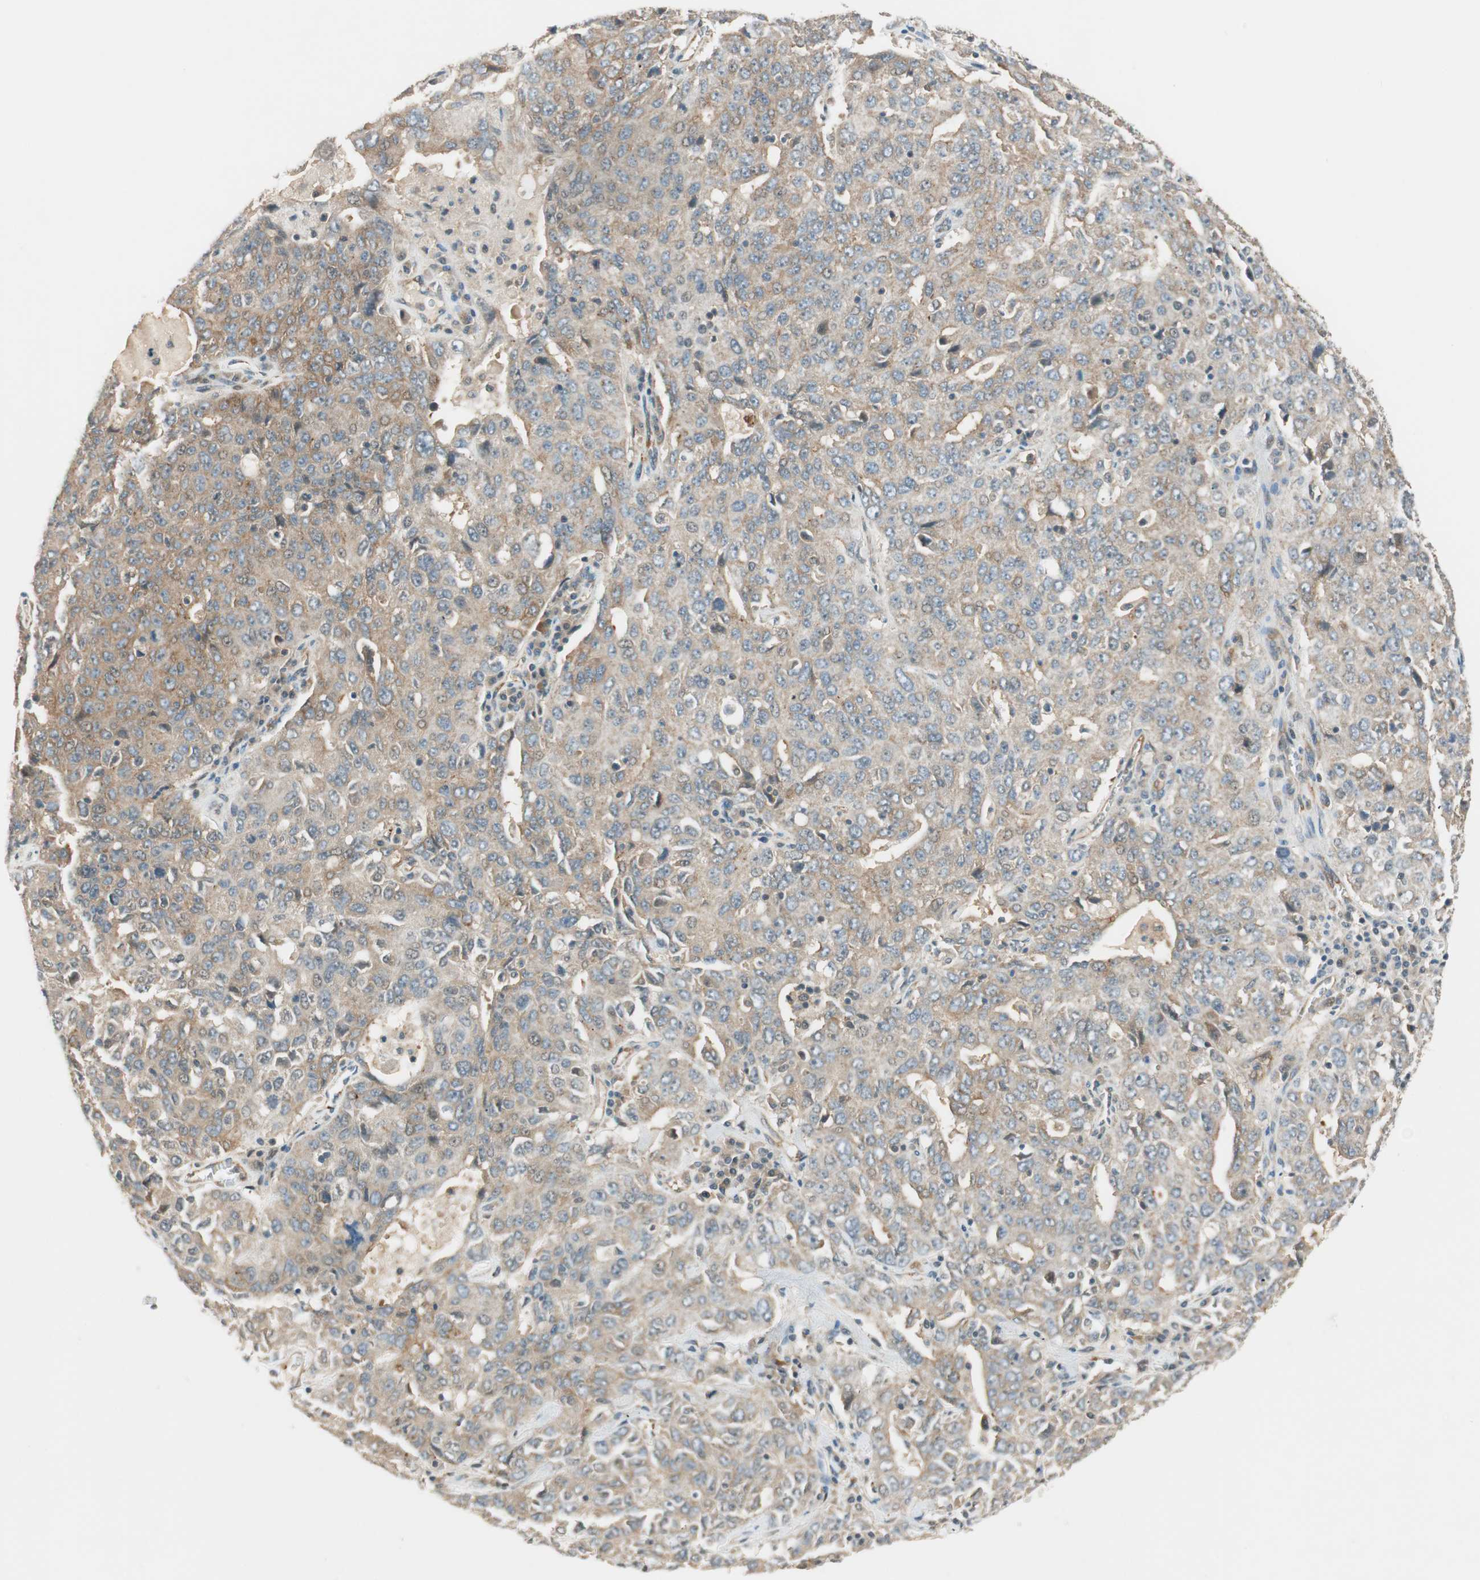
{"staining": {"intensity": "weak", "quantity": ">75%", "location": "cytoplasmic/membranous"}, "tissue": "ovarian cancer", "cell_type": "Tumor cells", "image_type": "cancer", "snomed": [{"axis": "morphology", "description": "Carcinoma, endometroid"}, {"axis": "topography", "description": "Ovary"}], "caption": "A high-resolution image shows IHC staining of ovarian cancer, which exhibits weak cytoplasmic/membranous positivity in approximately >75% of tumor cells.", "gene": "PSMD8", "patient": {"sex": "female", "age": 62}}